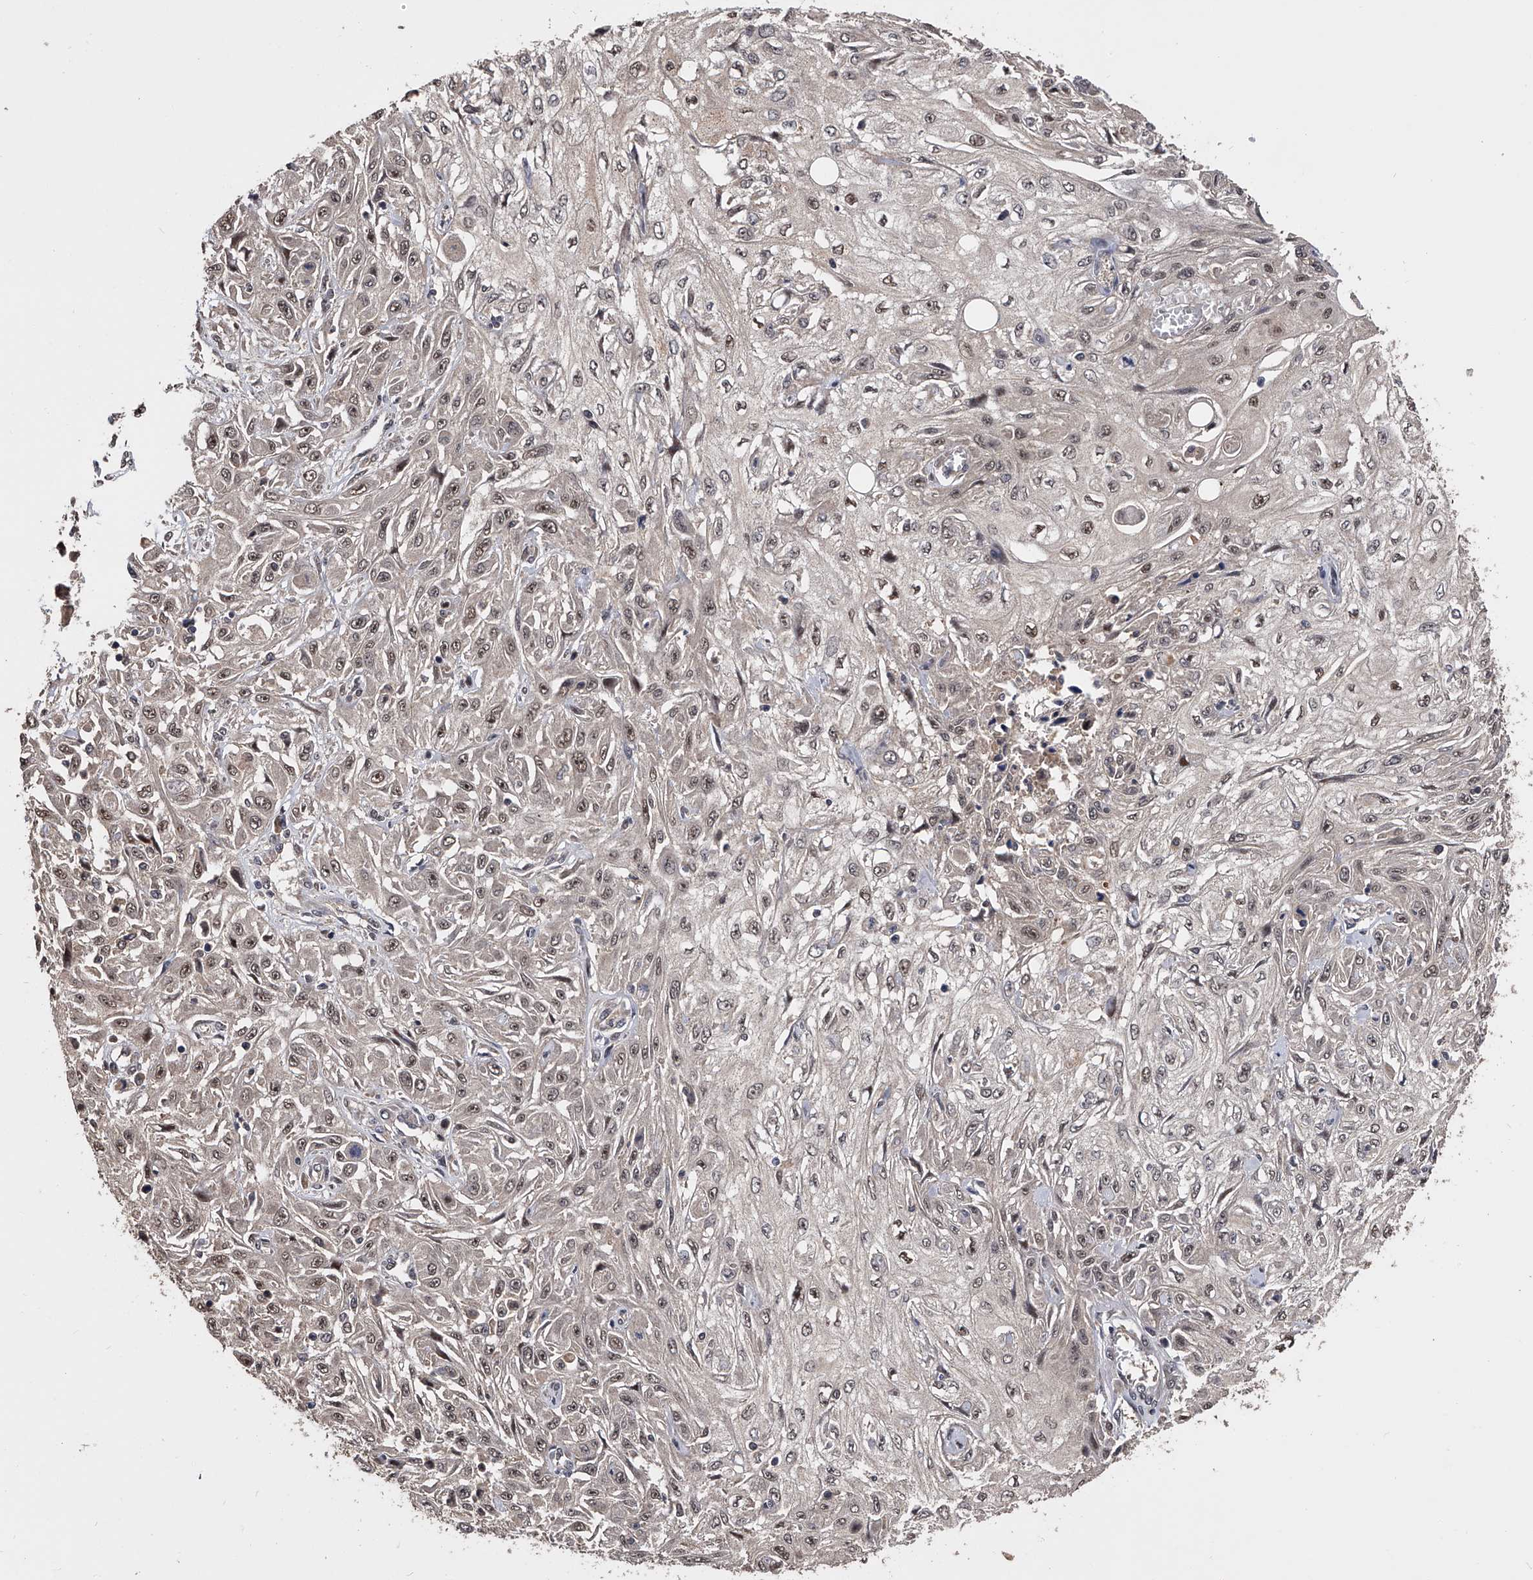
{"staining": {"intensity": "weak", "quantity": "25%-75%", "location": "nuclear"}, "tissue": "skin cancer", "cell_type": "Tumor cells", "image_type": "cancer", "snomed": [{"axis": "morphology", "description": "Squamous cell carcinoma, NOS"}, {"axis": "morphology", "description": "Squamous cell carcinoma, metastatic, NOS"}, {"axis": "topography", "description": "Skin"}, {"axis": "topography", "description": "Lymph node"}], "caption": "Immunohistochemistry (IHC) micrograph of skin squamous cell carcinoma stained for a protein (brown), which displays low levels of weak nuclear positivity in about 25%-75% of tumor cells.", "gene": "EFCAB7", "patient": {"sex": "male", "age": 75}}